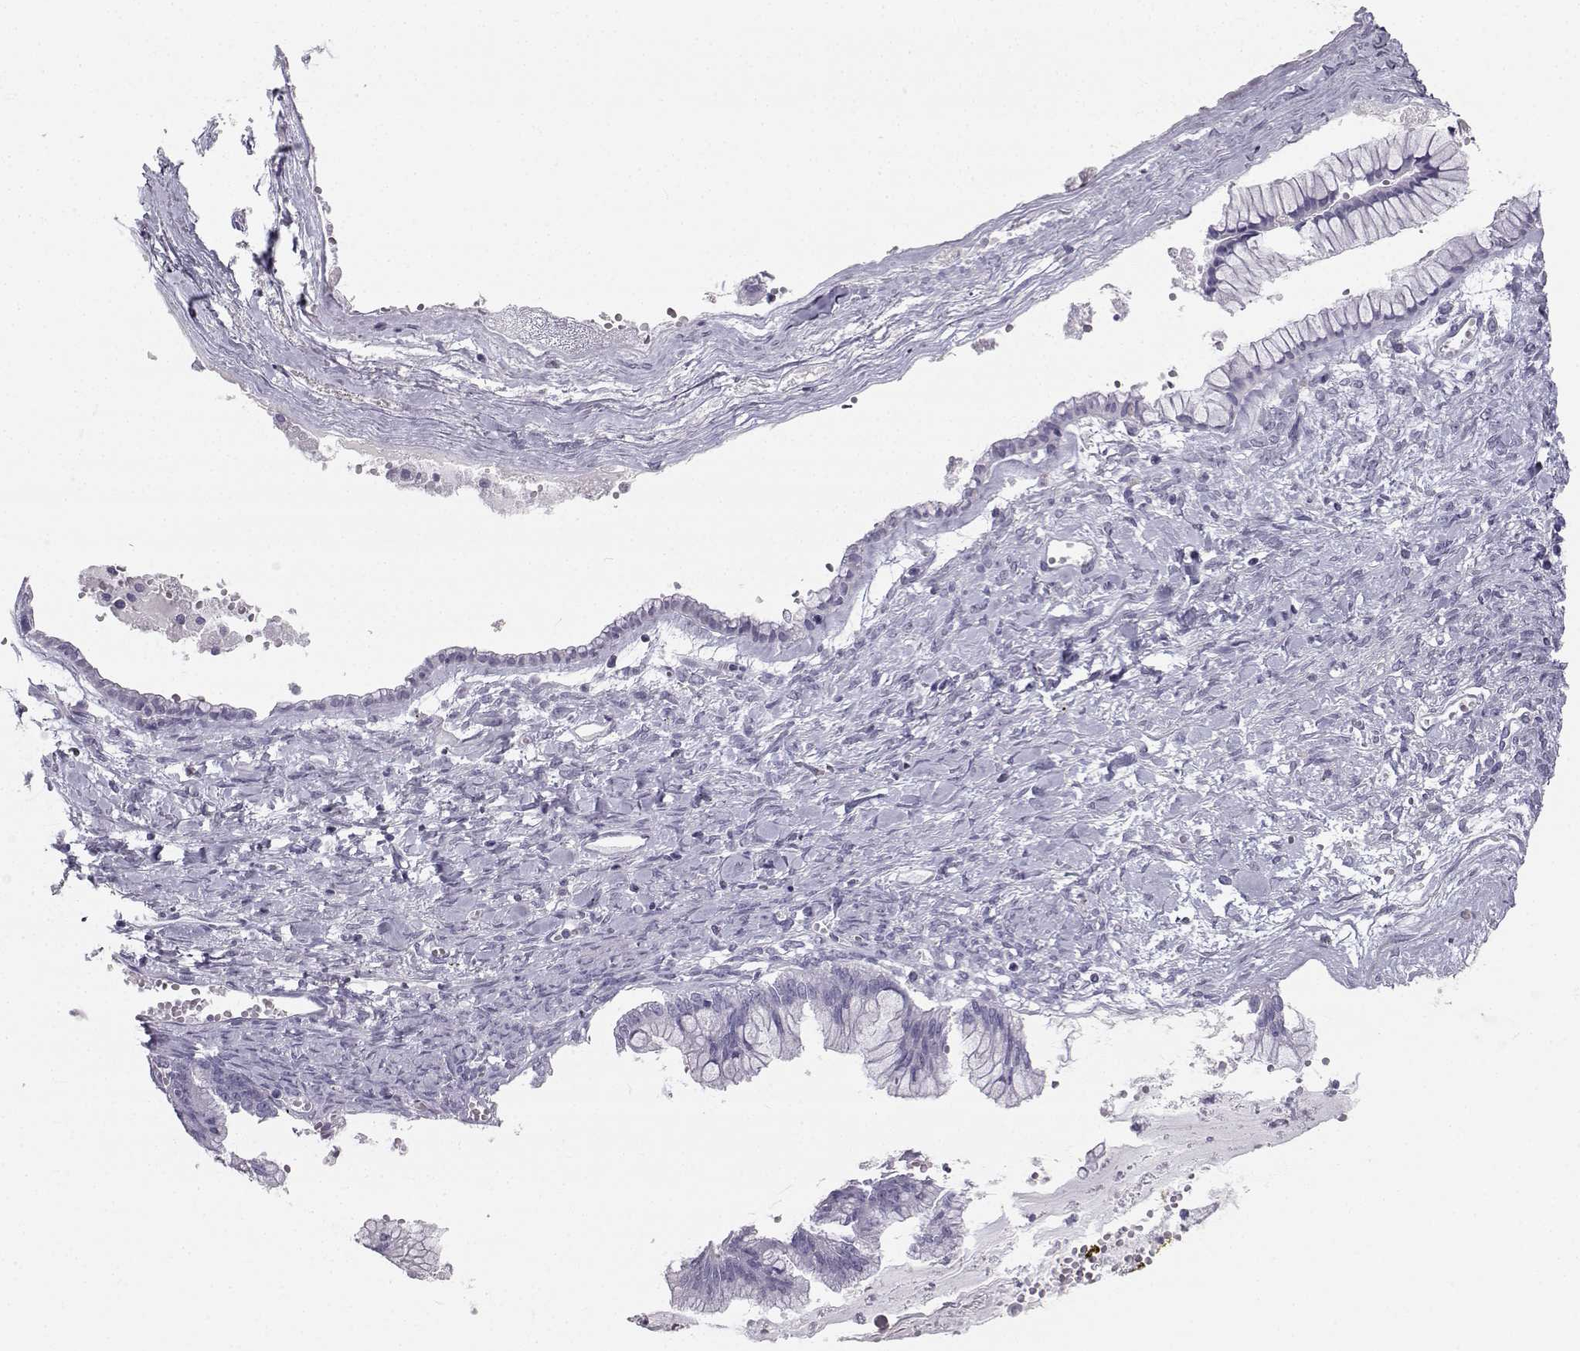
{"staining": {"intensity": "negative", "quantity": "none", "location": "none"}, "tissue": "ovarian cancer", "cell_type": "Tumor cells", "image_type": "cancer", "snomed": [{"axis": "morphology", "description": "Cystadenocarcinoma, mucinous, NOS"}, {"axis": "topography", "description": "Ovary"}], "caption": "Immunohistochemistry (IHC) histopathology image of neoplastic tissue: ovarian cancer (mucinous cystadenocarcinoma) stained with DAB demonstrates no significant protein staining in tumor cells.", "gene": "SYCE1", "patient": {"sex": "female", "age": 67}}